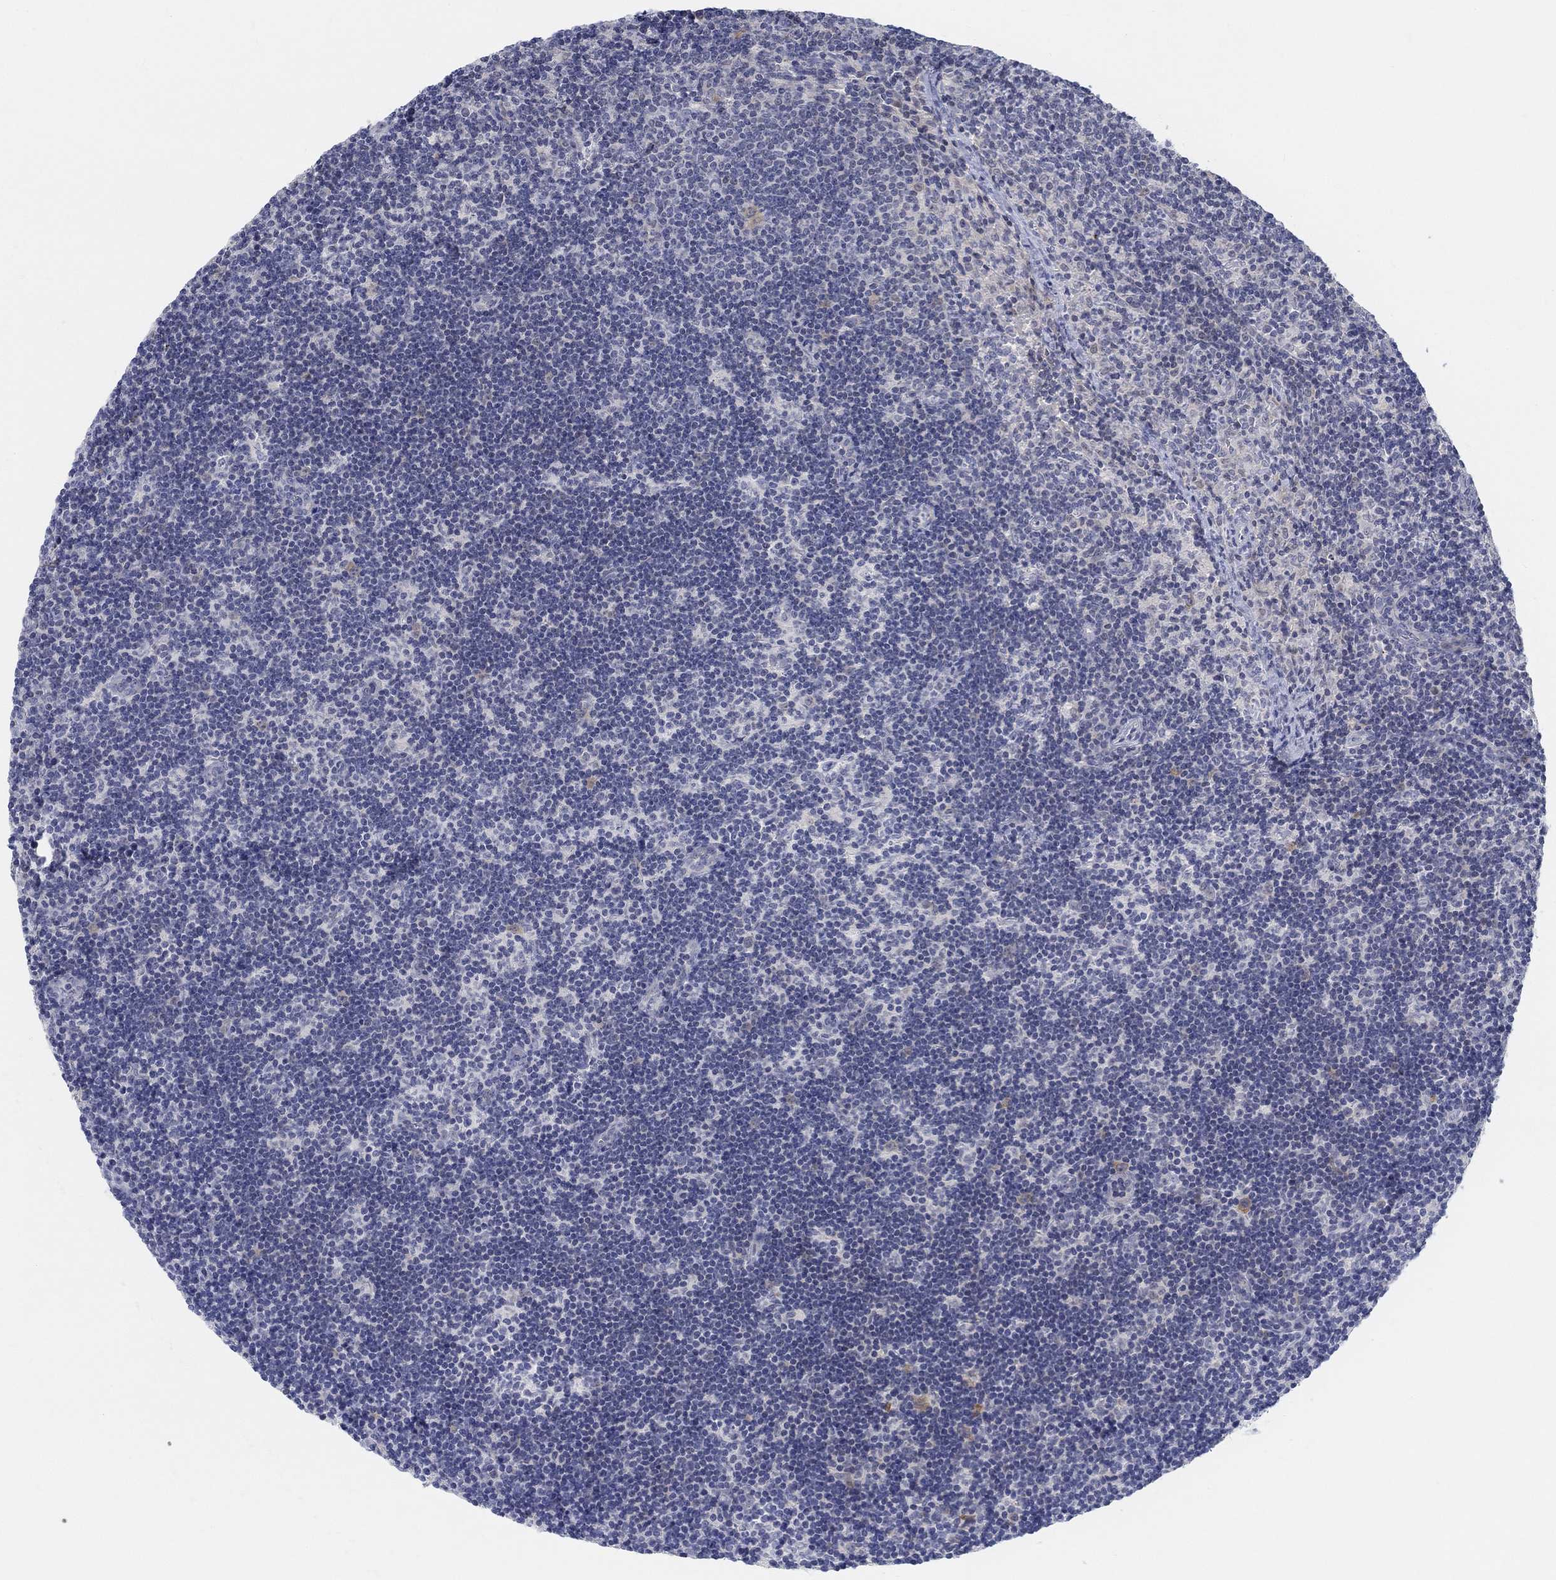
{"staining": {"intensity": "weak", "quantity": "25%-75%", "location": "cytoplasmic/membranous"}, "tissue": "lymph node", "cell_type": "Germinal center cells", "image_type": "normal", "snomed": [{"axis": "morphology", "description": "Normal tissue, NOS"}, {"axis": "topography", "description": "Lymph node"}], "caption": "Protein expression analysis of normal human lymph node reveals weak cytoplasmic/membranous expression in about 25%-75% of germinal center cells.", "gene": "SNTG2", "patient": {"sex": "female", "age": 34}}